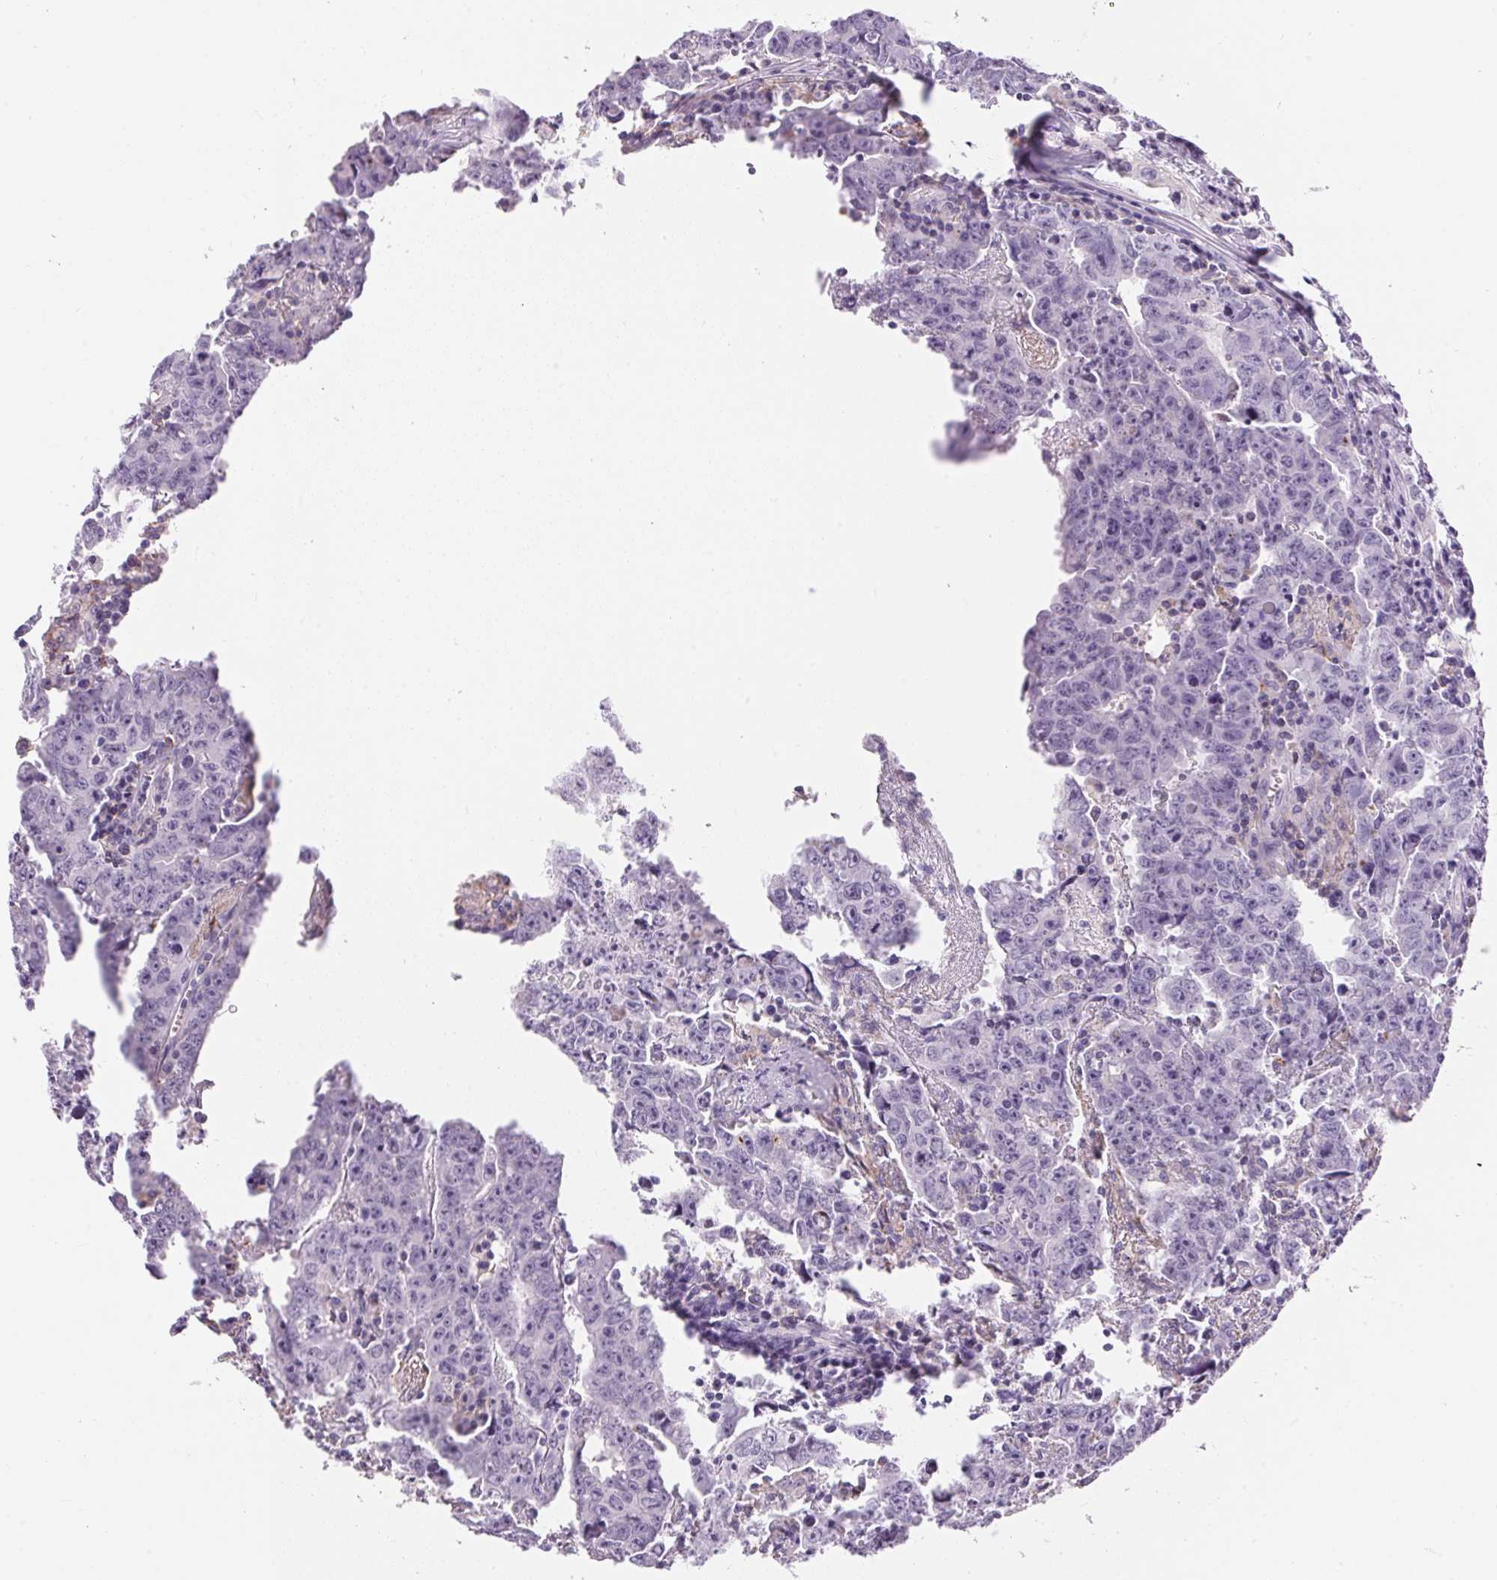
{"staining": {"intensity": "negative", "quantity": "none", "location": "none"}, "tissue": "testis cancer", "cell_type": "Tumor cells", "image_type": "cancer", "snomed": [{"axis": "morphology", "description": "Carcinoma, Embryonal, NOS"}, {"axis": "topography", "description": "Testis"}], "caption": "The immunohistochemistry histopathology image has no significant expression in tumor cells of testis cancer tissue.", "gene": "PNLIPRP3", "patient": {"sex": "male", "age": 22}}